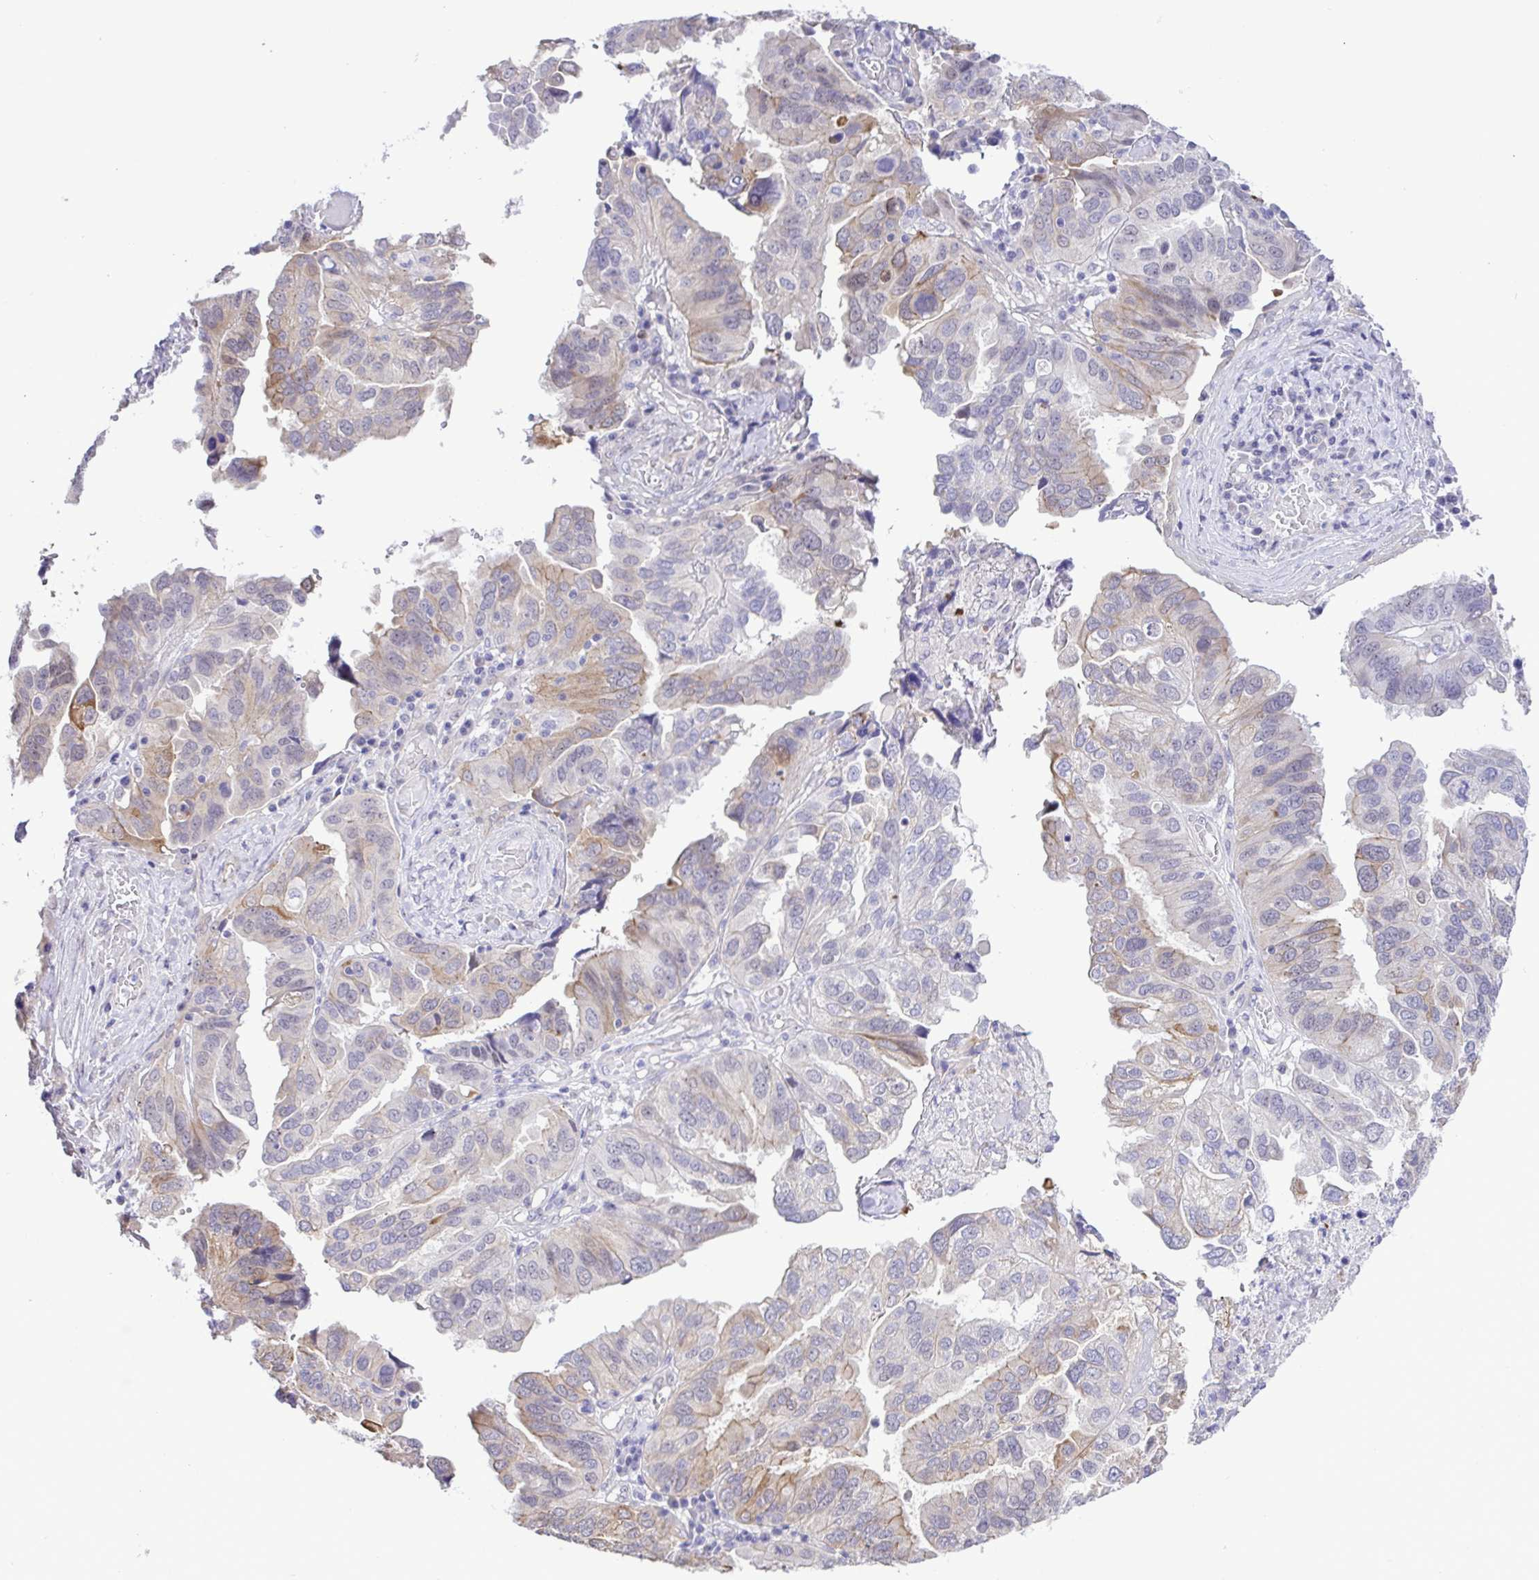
{"staining": {"intensity": "moderate", "quantity": "<25%", "location": "cytoplasmic/membranous"}, "tissue": "ovarian cancer", "cell_type": "Tumor cells", "image_type": "cancer", "snomed": [{"axis": "morphology", "description": "Cystadenocarcinoma, serous, NOS"}, {"axis": "topography", "description": "Ovary"}], "caption": "Moderate cytoplasmic/membranous protein staining is identified in about <25% of tumor cells in serous cystadenocarcinoma (ovarian).", "gene": "DCLK2", "patient": {"sex": "female", "age": 79}}